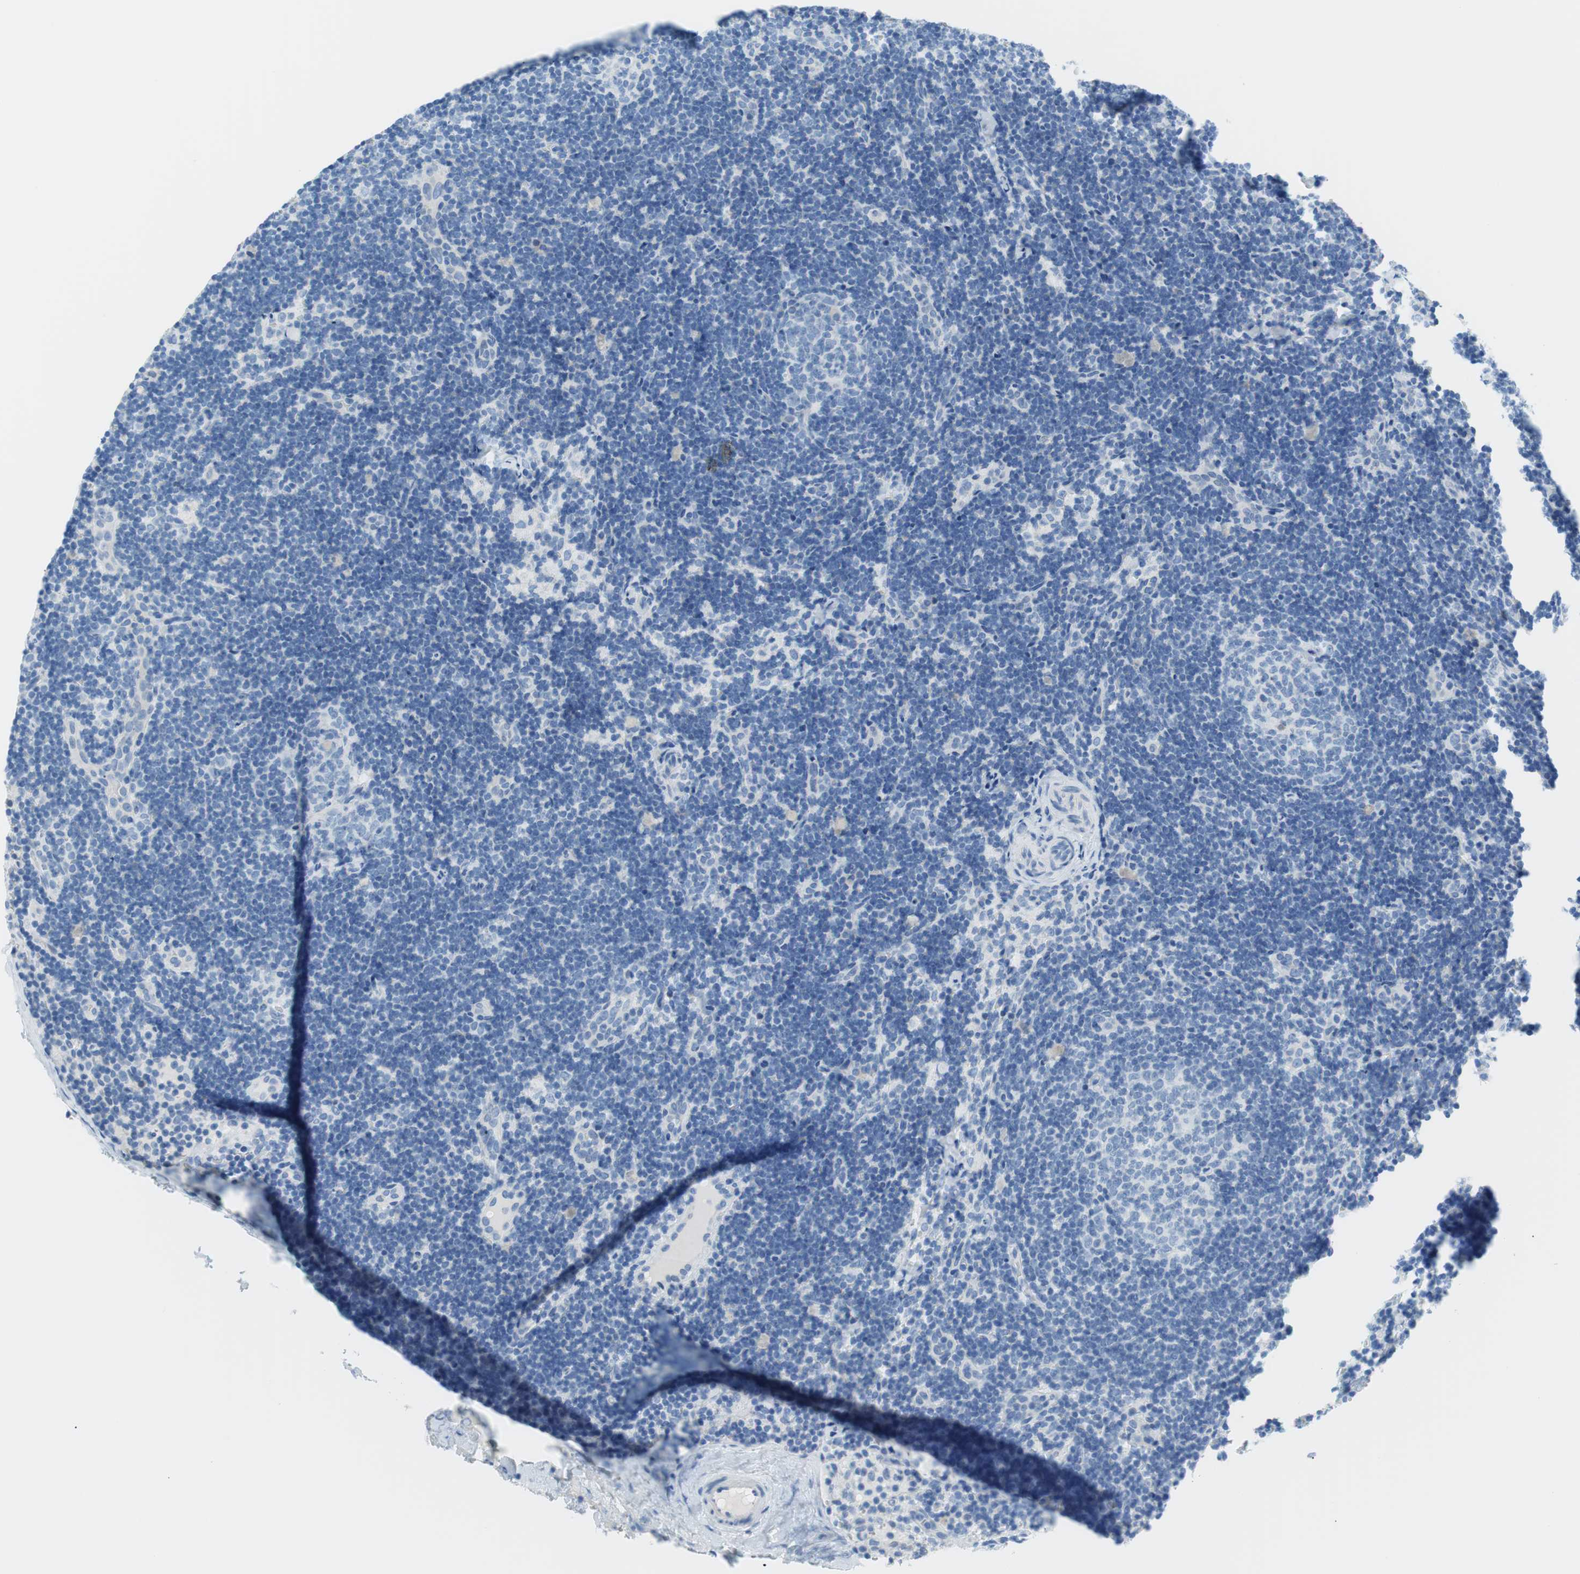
{"staining": {"intensity": "negative", "quantity": "none", "location": "none"}, "tissue": "lymph node", "cell_type": "Germinal center cells", "image_type": "normal", "snomed": [{"axis": "morphology", "description": "Normal tissue, NOS"}, {"axis": "topography", "description": "Lymph node"}], "caption": "High power microscopy micrograph of an immunohistochemistry image of benign lymph node, revealing no significant expression in germinal center cells. (DAB (3,3'-diaminobenzidine) IHC visualized using brightfield microscopy, high magnification).", "gene": "MYH1", "patient": {"sex": "female", "age": 14}}